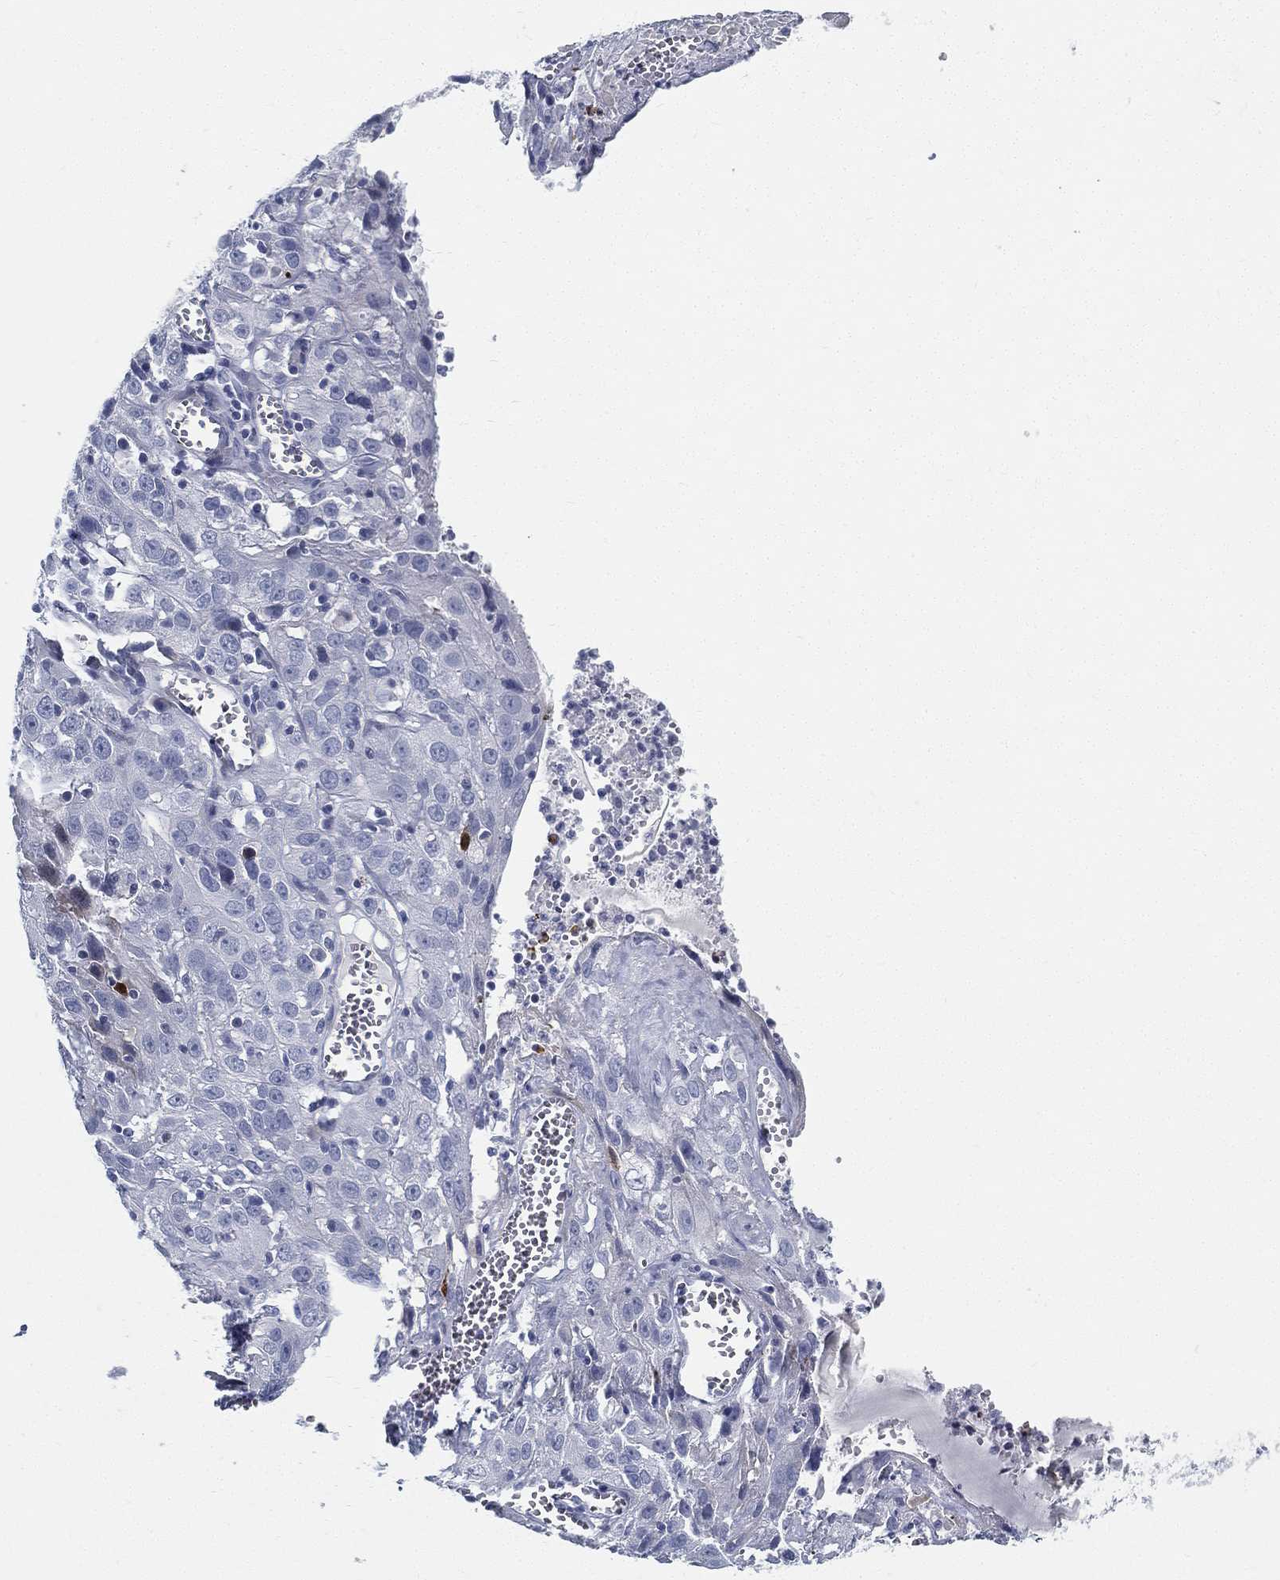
{"staining": {"intensity": "negative", "quantity": "none", "location": "none"}, "tissue": "cervical cancer", "cell_type": "Tumor cells", "image_type": "cancer", "snomed": [{"axis": "morphology", "description": "Squamous cell carcinoma, NOS"}, {"axis": "topography", "description": "Cervix"}], "caption": "Tumor cells show no significant expression in squamous cell carcinoma (cervical). (IHC, brightfield microscopy, high magnification).", "gene": "SPPL2C", "patient": {"sex": "female", "age": 32}}